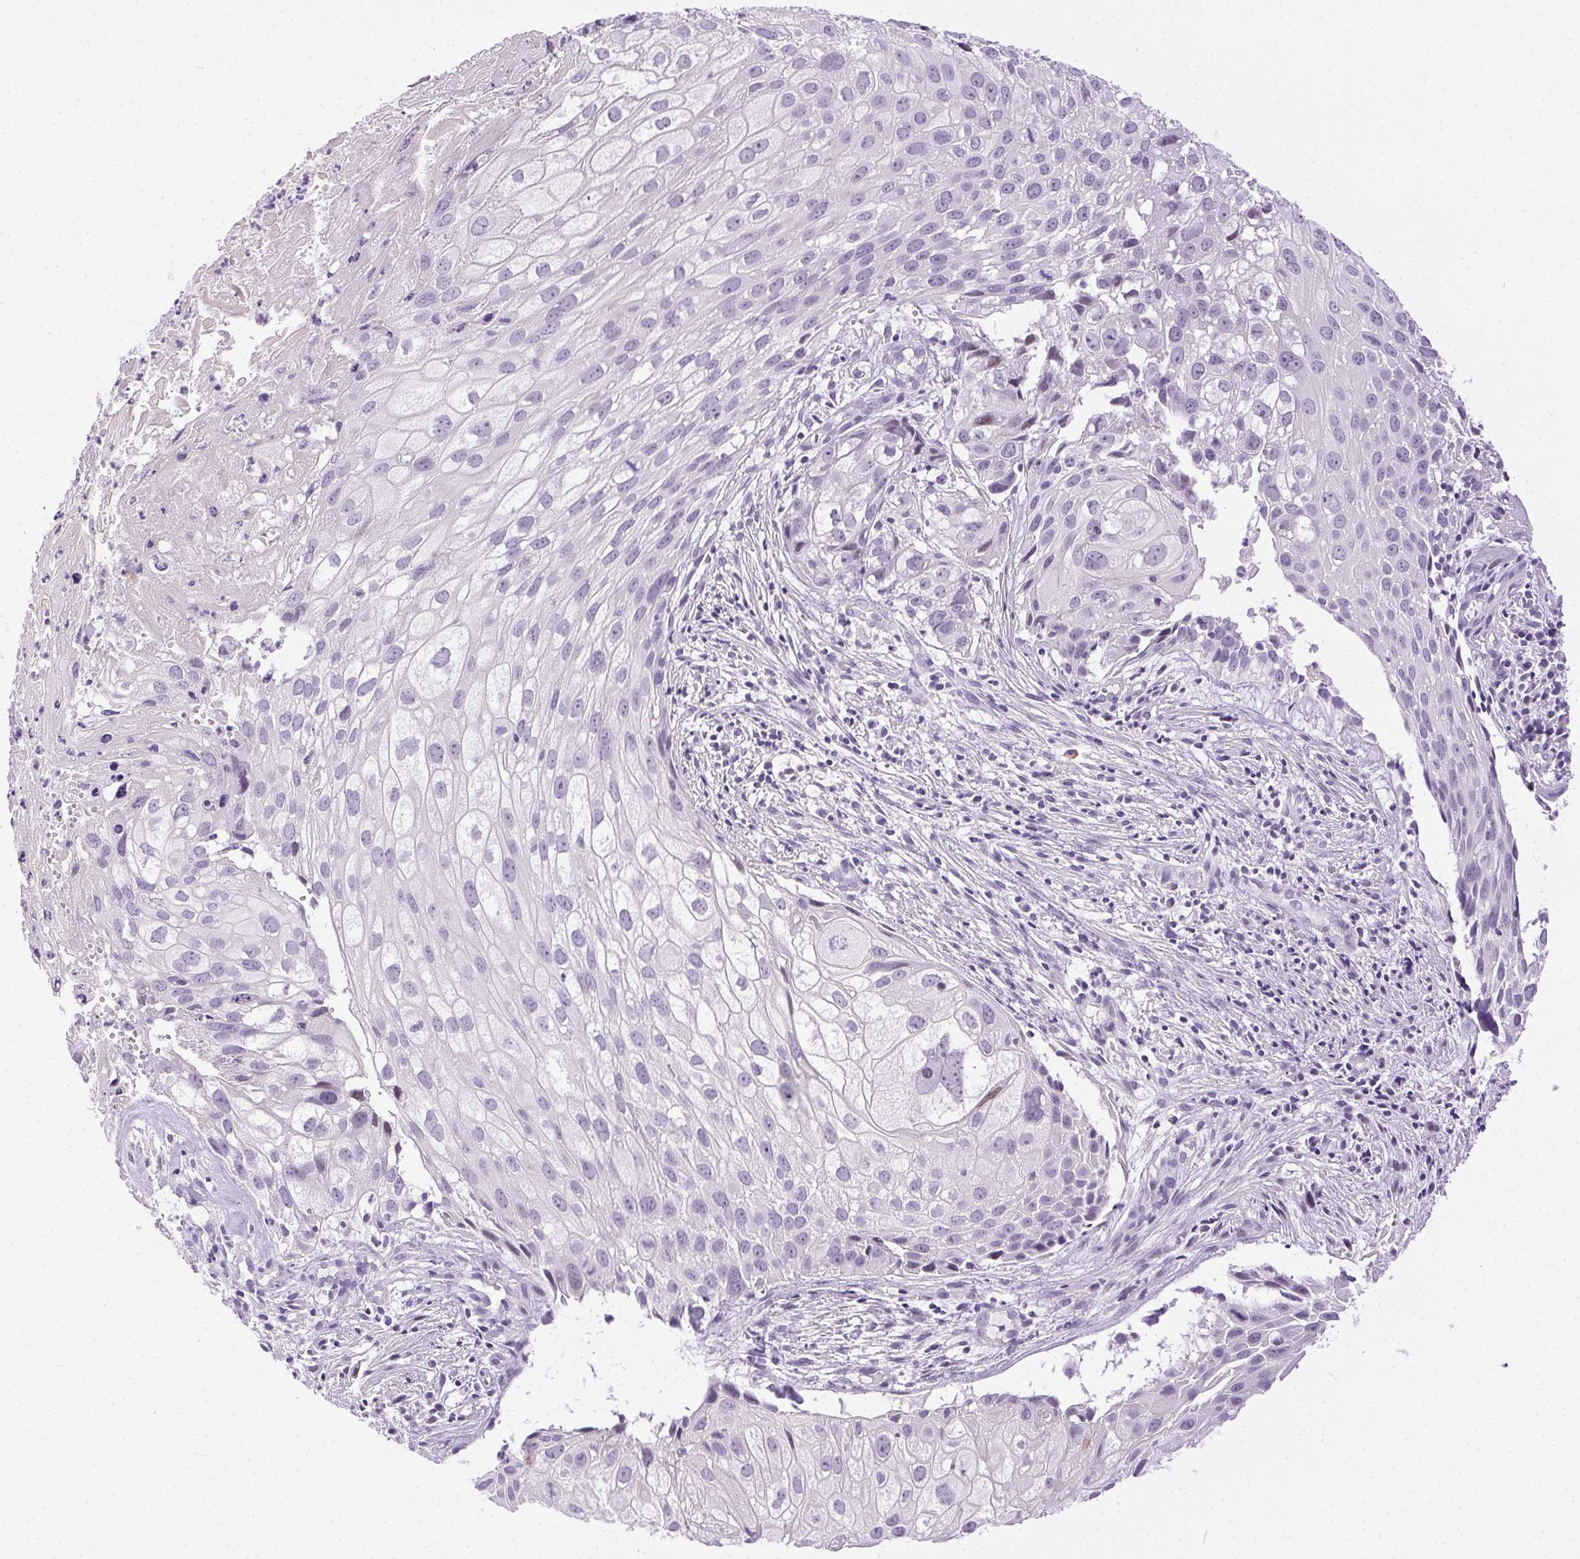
{"staining": {"intensity": "negative", "quantity": "none", "location": "none"}, "tissue": "cervical cancer", "cell_type": "Tumor cells", "image_type": "cancer", "snomed": [{"axis": "morphology", "description": "Squamous cell carcinoma, NOS"}, {"axis": "topography", "description": "Cervix"}], "caption": "Immunohistochemistry photomicrograph of cervical squamous cell carcinoma stained for a protein (brown), which demonstrates no staining in tumor cells.", "gene": "C20orf85", "patient": {"sex": "female", "age": 53}}